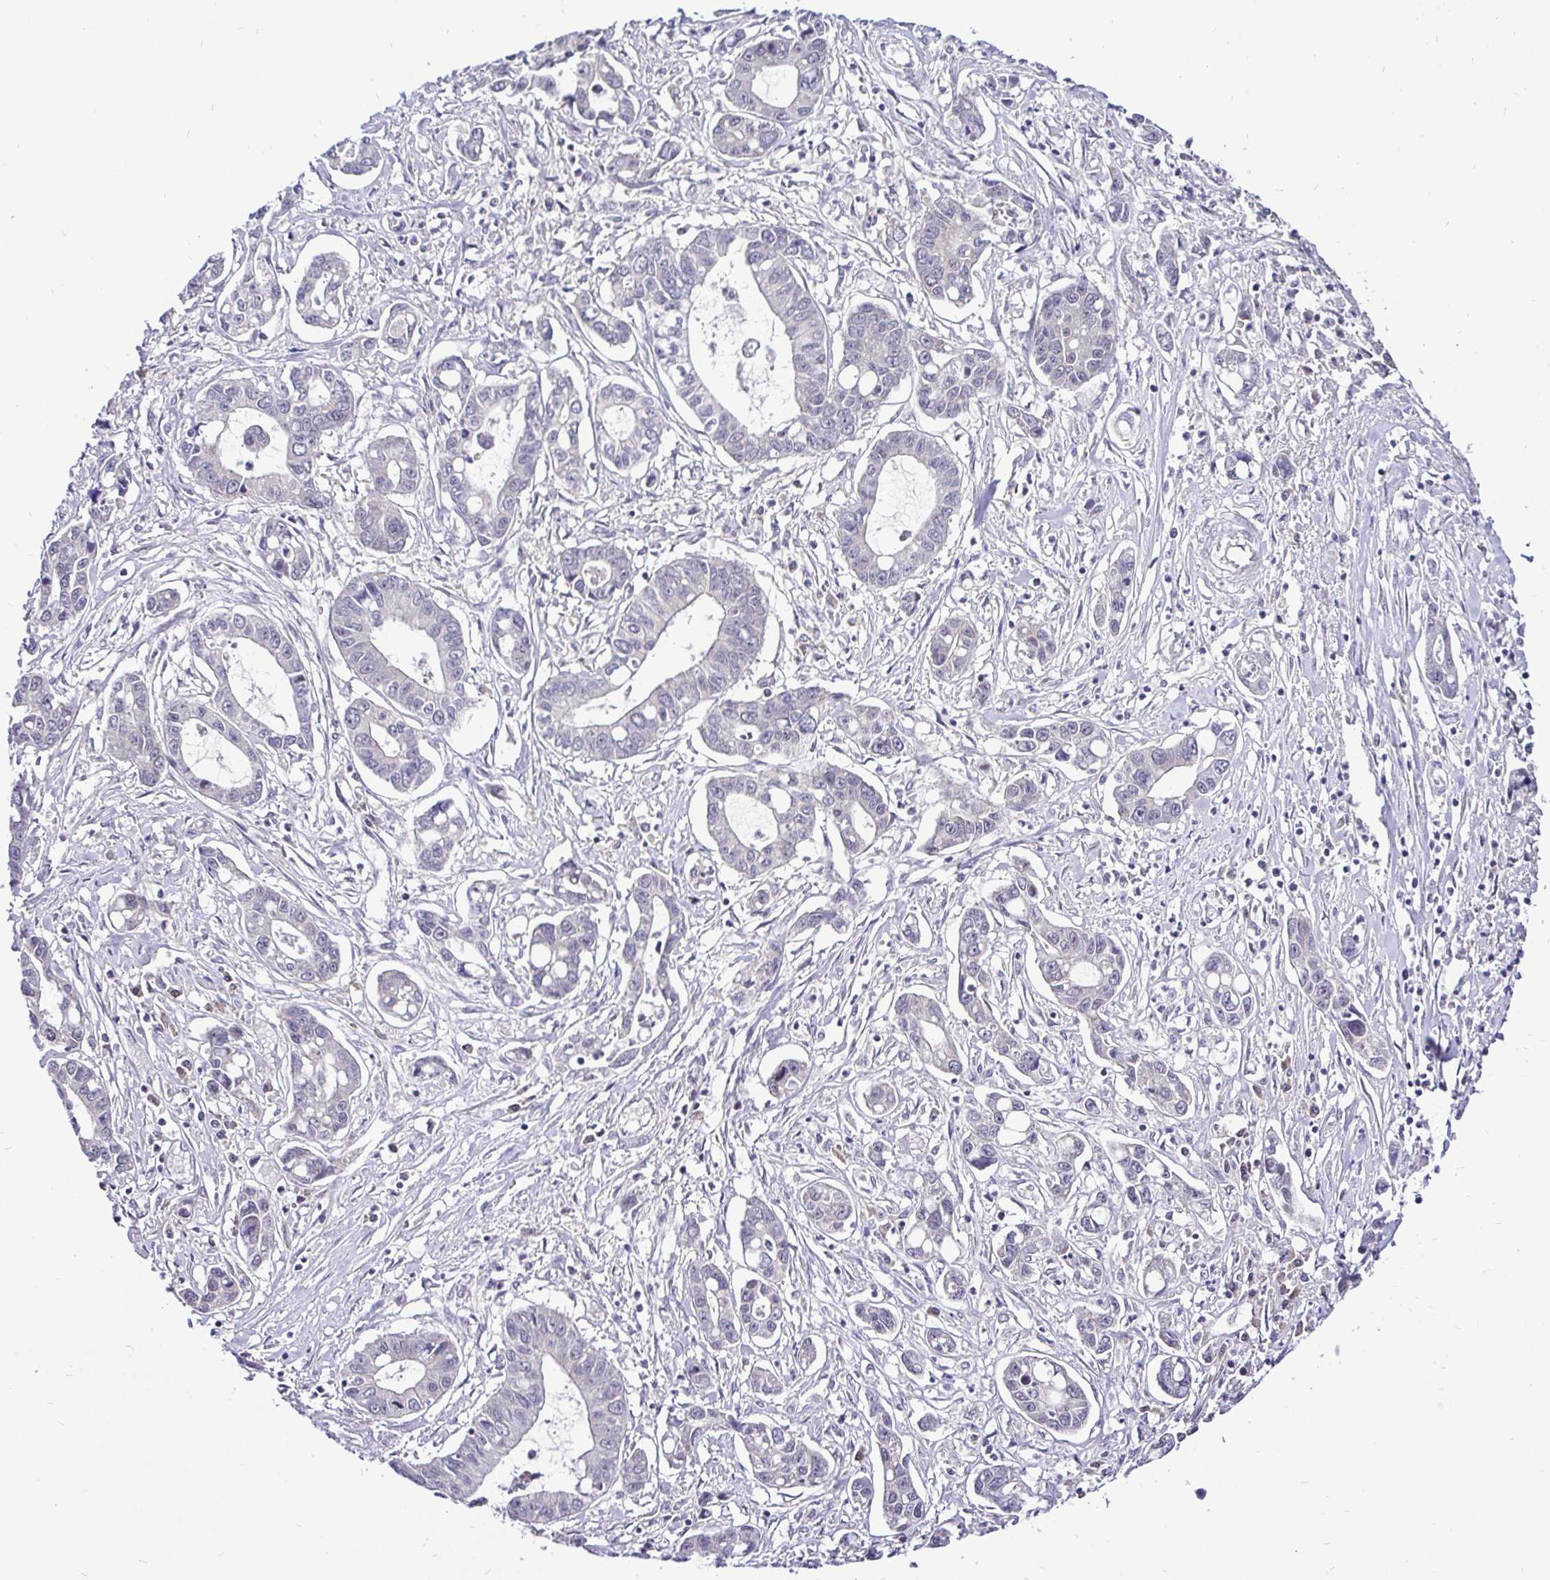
{"staining": {"intensity": "negative", "quantity": "none", "location": "none"}, "tissue": "liver cancer", "cell_type": "Tumor cells", "image_type": "cancer", "snomed": [{"axis": "morphology", "description": "Cholangiocarcinoma"}, {"axis": "topography", "description": "Liver"}], "caption": "The IHC image has no significant positivity in tumor cells of liver cholangiocarcinoma tissue. Brightfield microscopy of IHC stained with DAB (3,3'-diaminobenzidine) (brown) and hematoxylin (blue), captured at high magnification.", "gene": "UBE2M", "patient": {"sex": "male", "age": 58}}